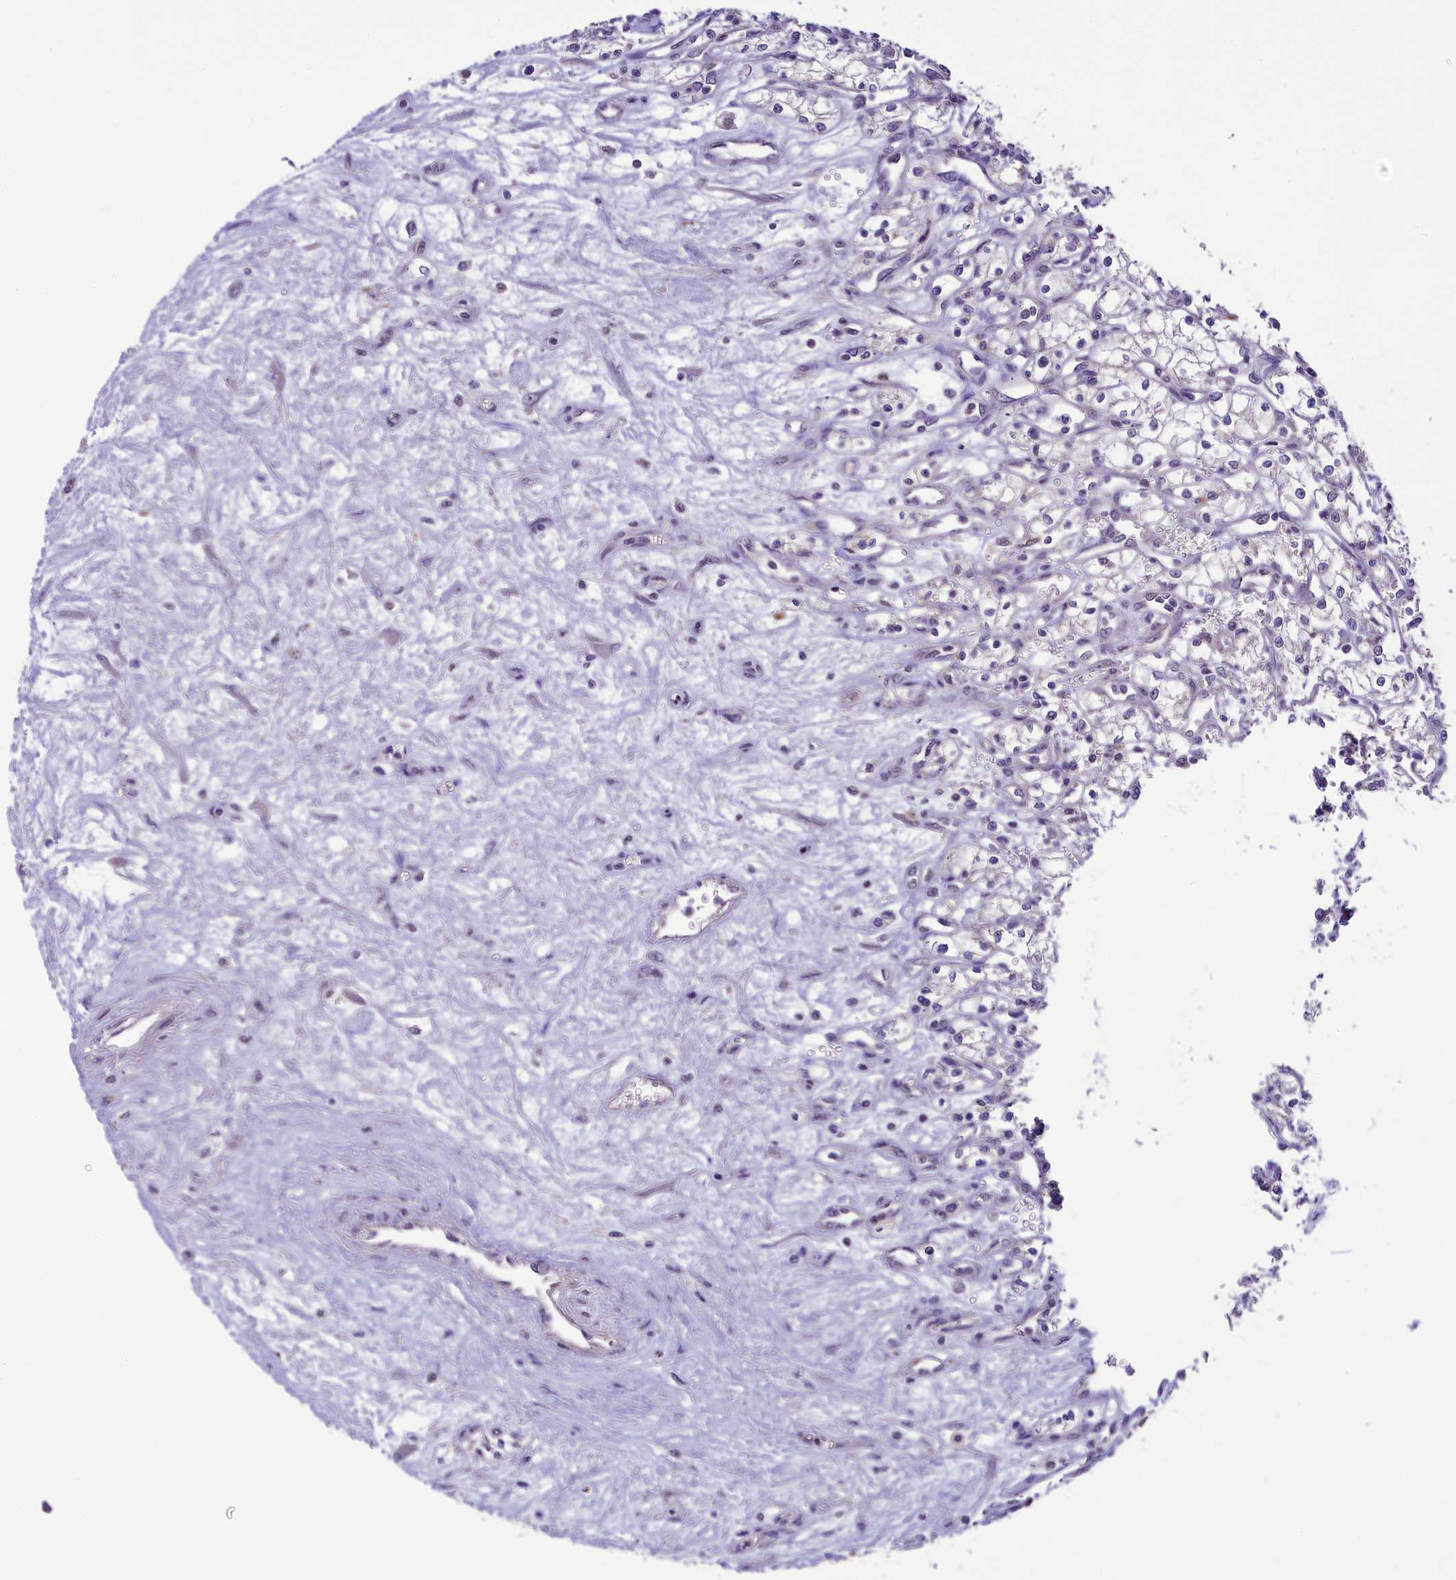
{"staining": {"intensity": "negative", "quantity": "none", "location": "none"}, "tissue": "renal cancer", "cell_type": "Tumor cells", "image_type": "cancer", "snomed": [{"axis": "morphology", "description": "Adenocarcinoma, NOS"}, {"axis": "topography", "description": "Kidney"}], "caption": "IHC histopathology image of neoplastic tissue: human renal cancer stained with DAB displays no significant protein positivity in tumor cells.", "gene": "PAF1", "patient": {"sex": "male", "age": 59}}